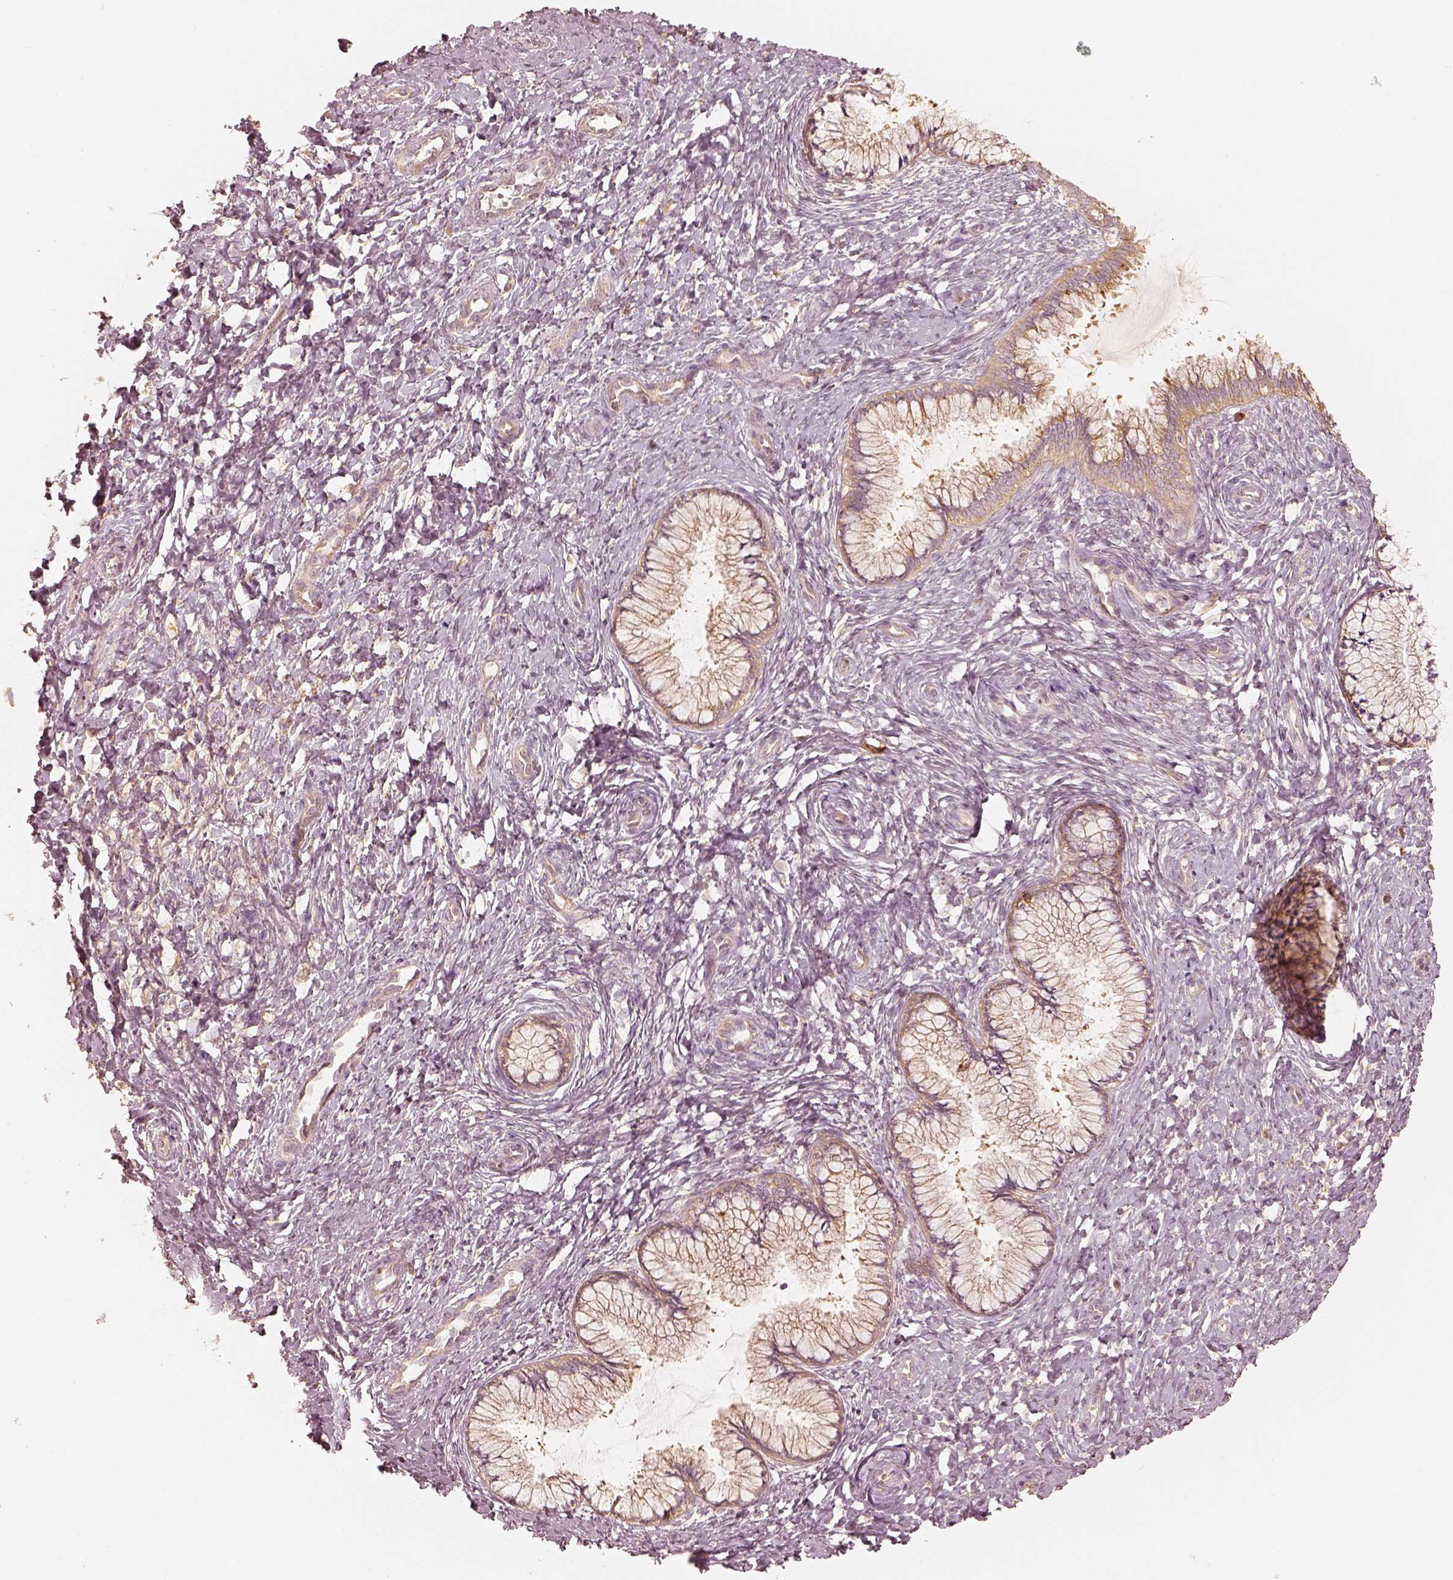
{"staining": {"intensity": "weak", "quantity": ">75%", "location": "cytoplasmic/membranous"}, "tissue": "cervix", "cell_type": "Glandular cells", "image_type": "normal", "snomed": [{"axis": "morphology", "description": "Normal tissue, NOS"}, {"axis": "topography", "description": "Cervix"}], "caption": "High-power microscopy captured an immunohistochemistry (IHC) histopathology image of normal cervix, revealing weak cytoplasmic/membranous staining in about >75% of glandular cells. (DAB = brown stain, brightfield microscopy at high magnification).", "gene": "GORASP2", "patient": {"sex": "female", "age": 37}}